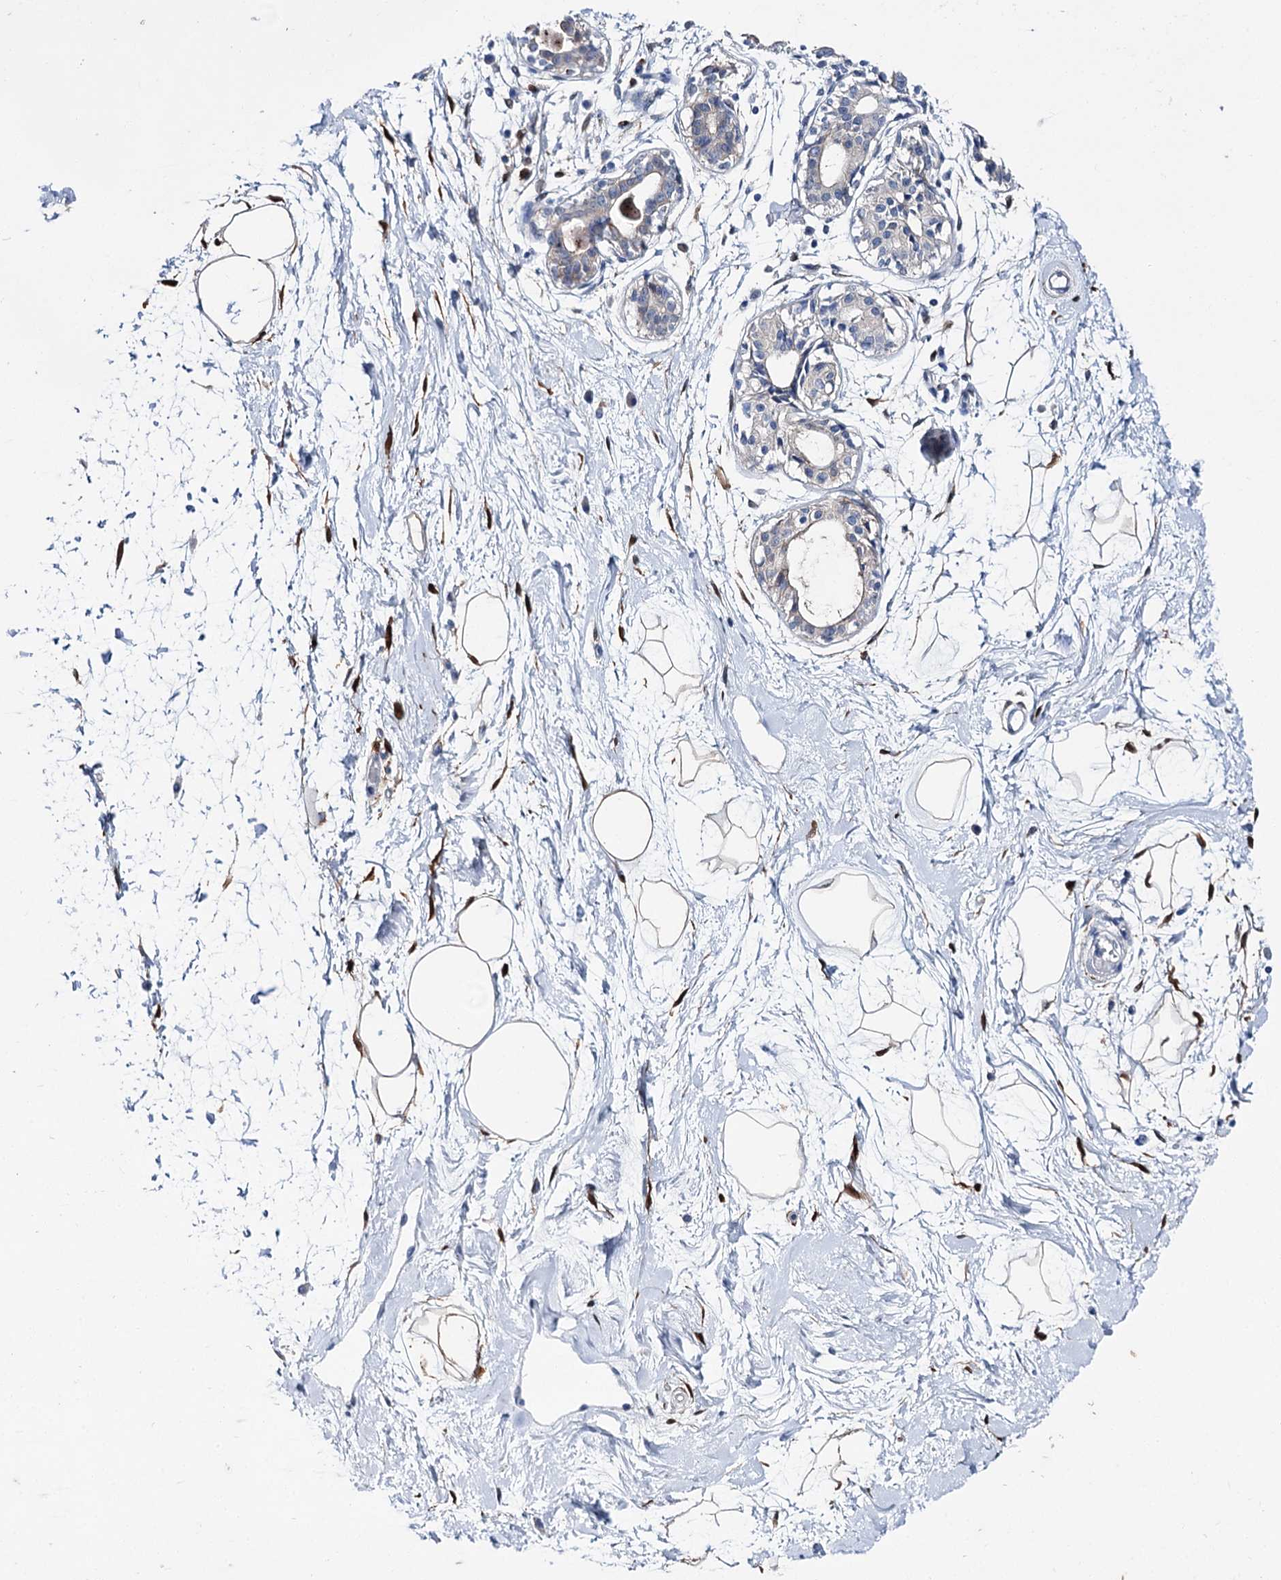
{"staining": {"intensity": "strong", "quantity": ">75%", "location": "cytoplasmic/membranous,nuclear"}, "tissue": "breast", "cell_type": "Adipocytes", "image_type": "normal", "snomed": [{"axis": "morphology", "description": "Normal tissue, NOS"}, {"axis": "topography", "description": "Breast"}], "caption": "IHC micrograph of unremarkable breast: breast stained using immunohistochemistry reveals high levels of strong protein expression localized specifically in the cytoplasmic/membranous,nuclear of adipocytes, appearing as a cytoplasmic/membranous,nuclear brown color.", "gene": "LYZL4", "patient": {"sex": "female", "age": 45}}